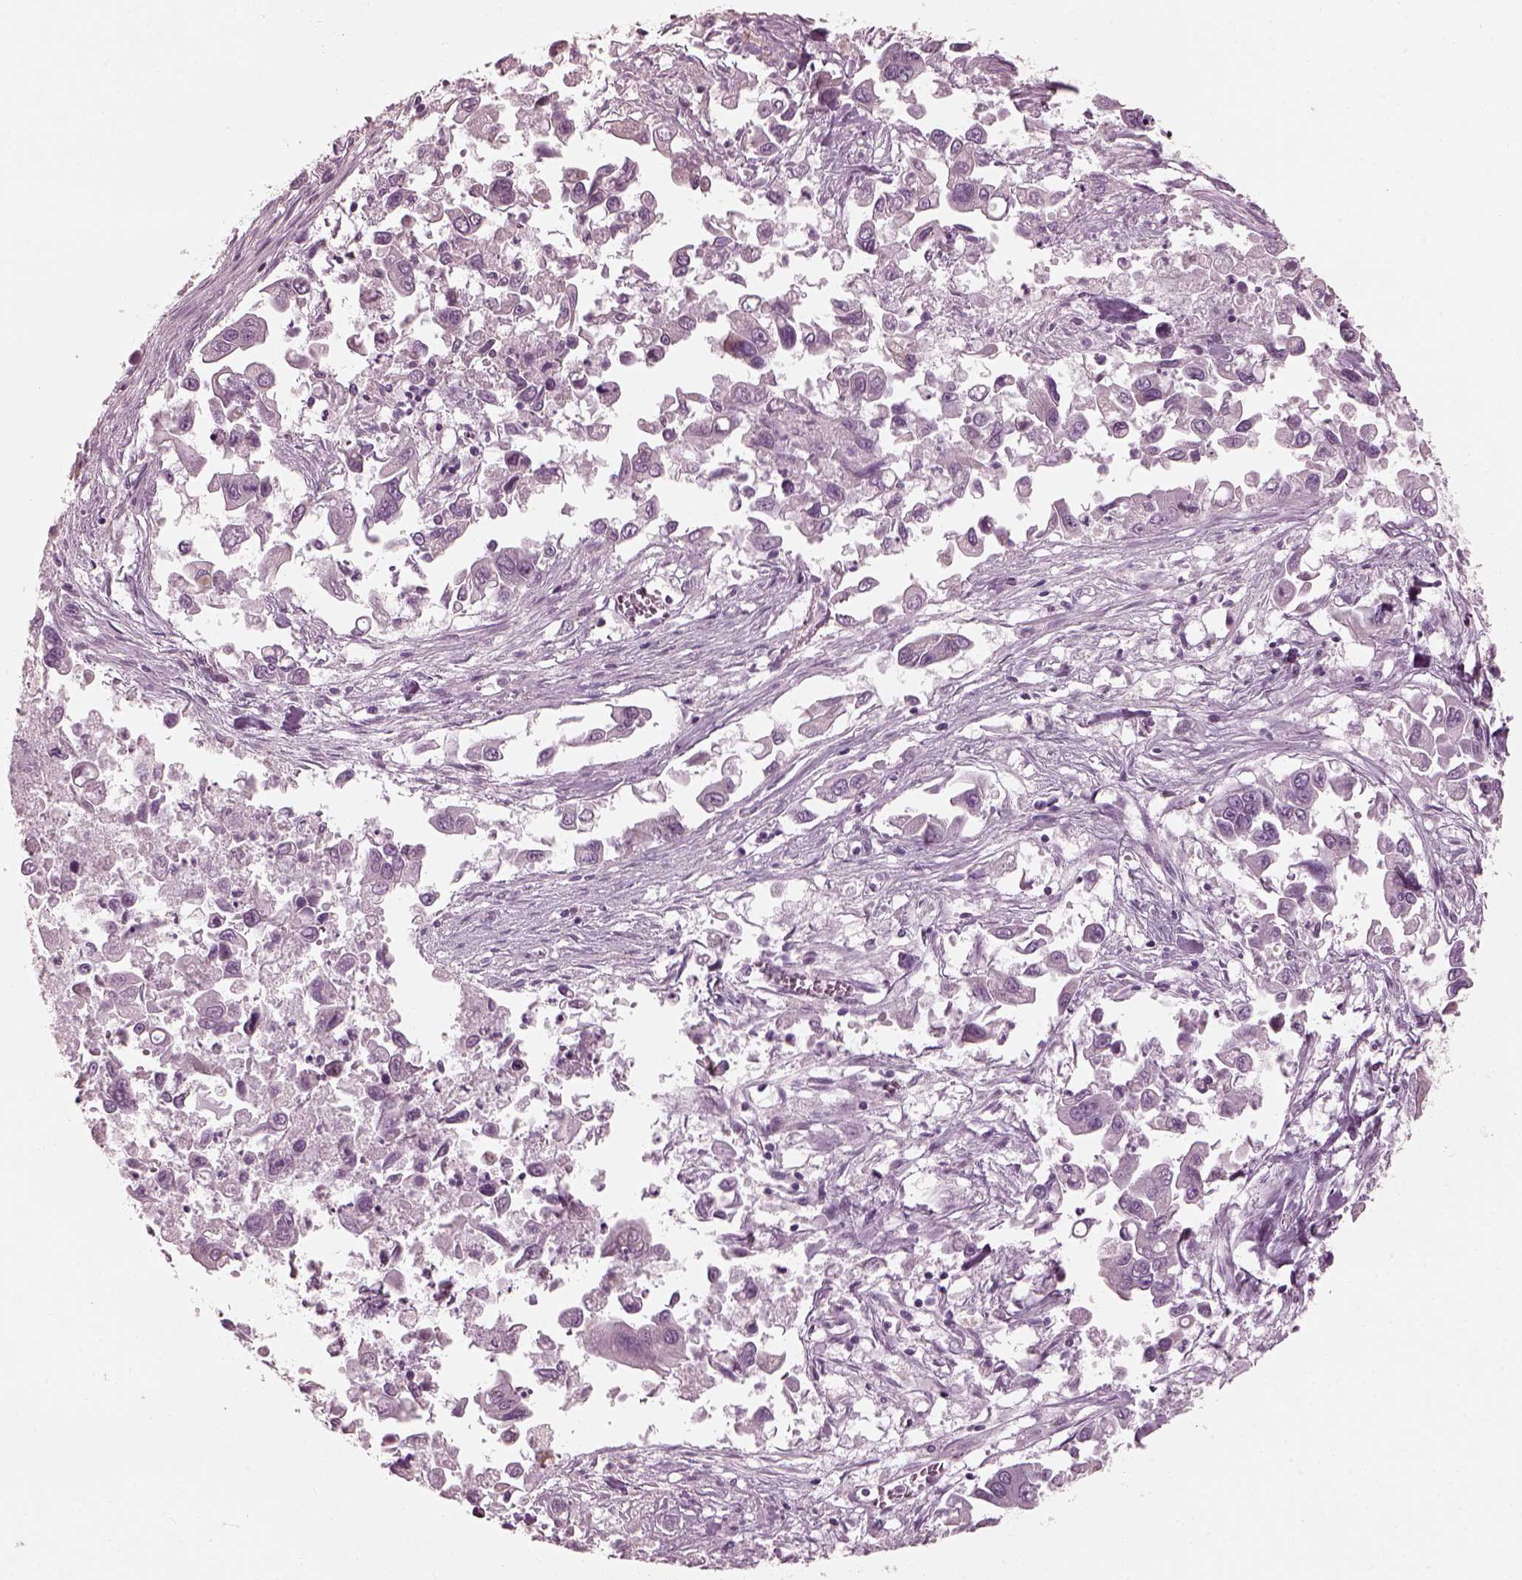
{"staining": {"intensity": "negative", "quantity": "none", "location": "none"}, "tissue": "pancreatic cancer", "cell_type": "Tumor cells", "image_type": "cancer", "snomed": [{"axis": "morphology", "description": "Adenocarcinoma, NOS"}, {"axis": "topography", "description": "Pancreas"}], "caption": "Protein analysis of pancreatic cancer (adenocarcinoma) reveals no significant positivity in tumor cells.", "gene": "SAXO2", "patient": {"sex": "female", "age": 83}}